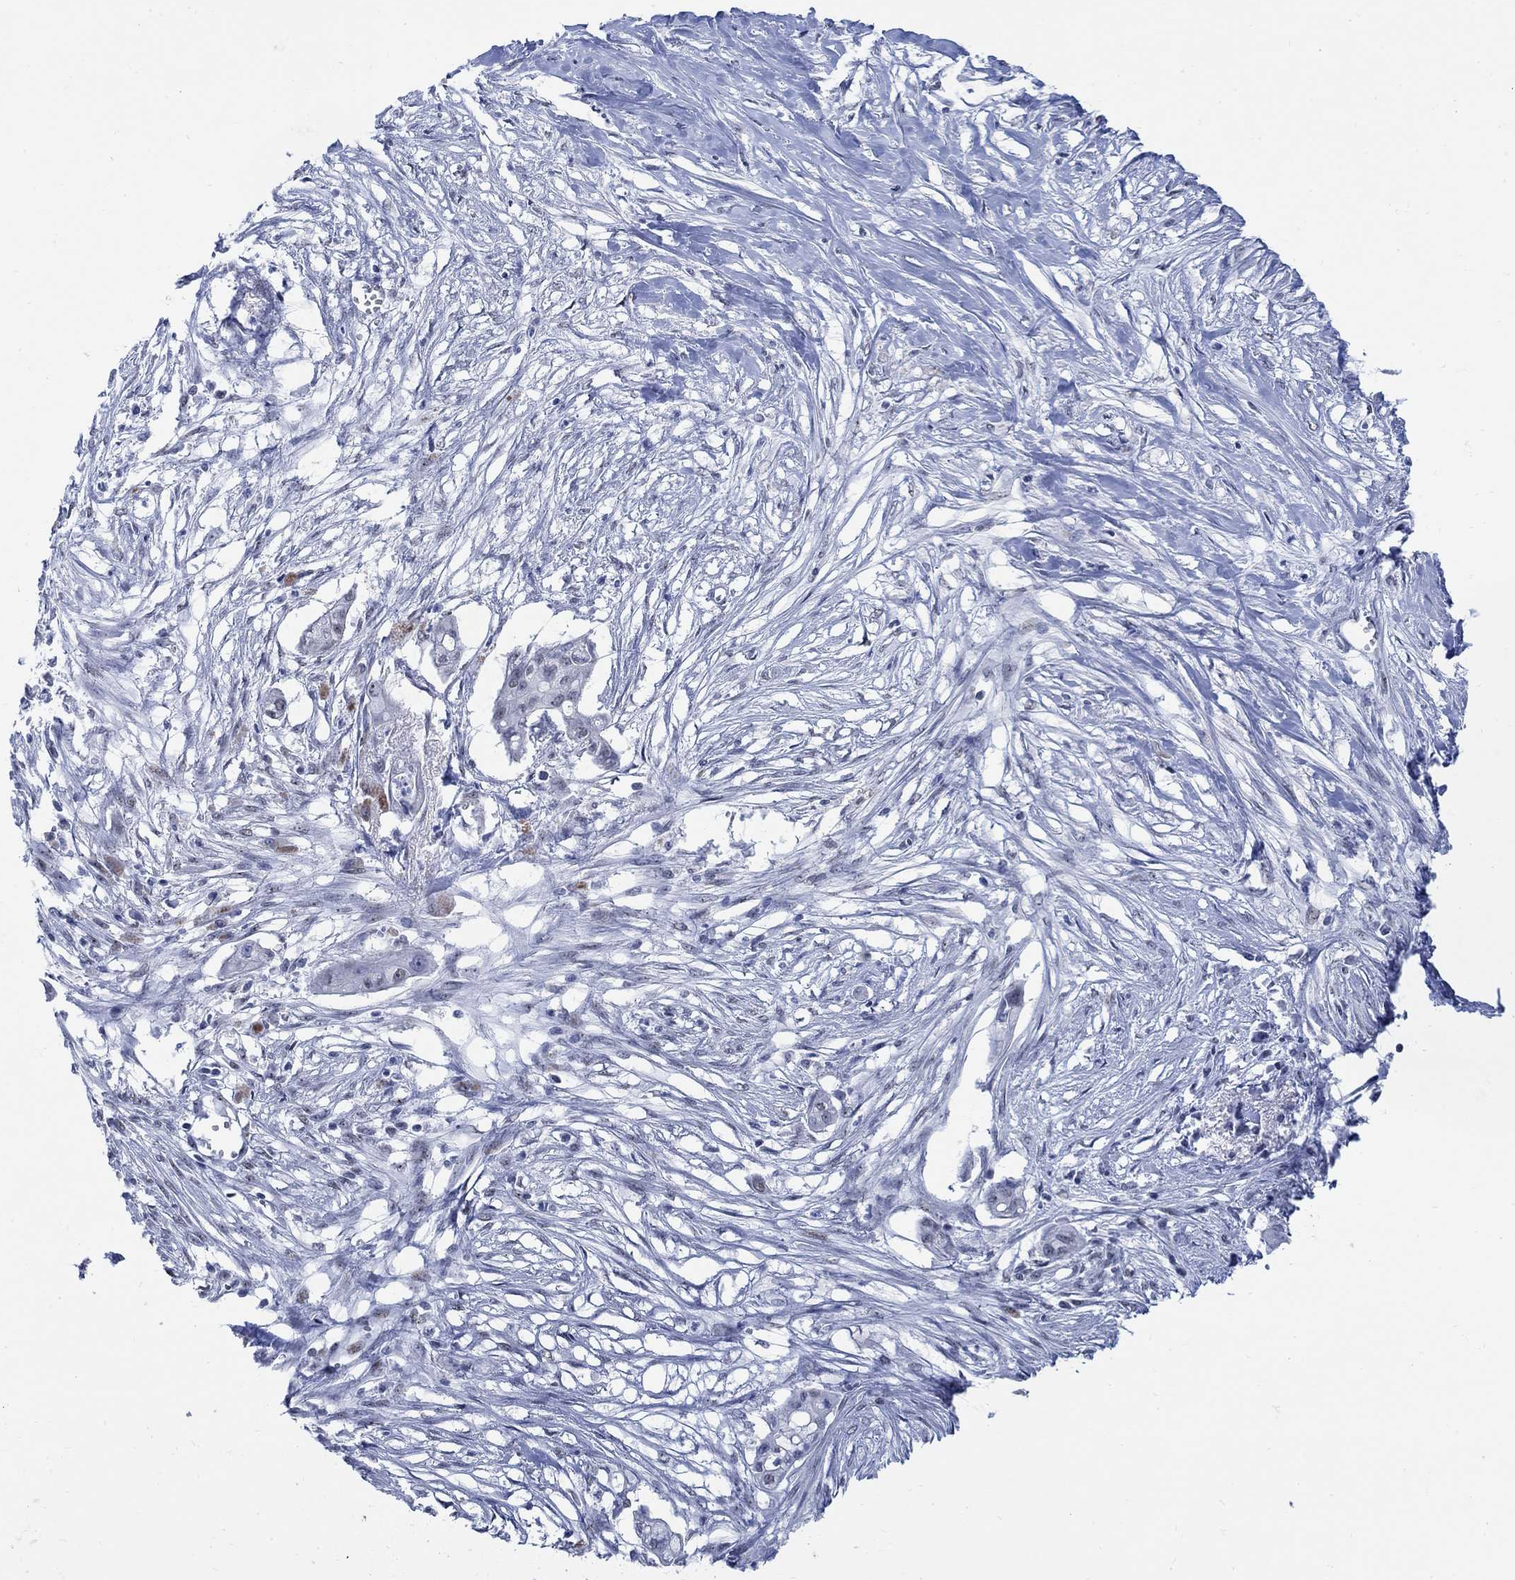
{"staining": {"intensity": "negative", "quantity": "none", "location": "none"}, "tissue": "pancreatic cancer", "cell_type": "Tumor cells", "image_type": "cancer", "snomed": [{"axis": "morphology", "description": "Normal tissue, NOS"}, {"axis": "morphology", "description": "Adenocarcinoma, NOS"}, {"axis": "topography", "description": "Pancreas"}], "caption": "DAB immunohistochemical staining of human pancreatic cancer exhibits no significant positivity in tumor cells.", "gene": "DLK1", "patient": {"sex": "female", "age": 58}}